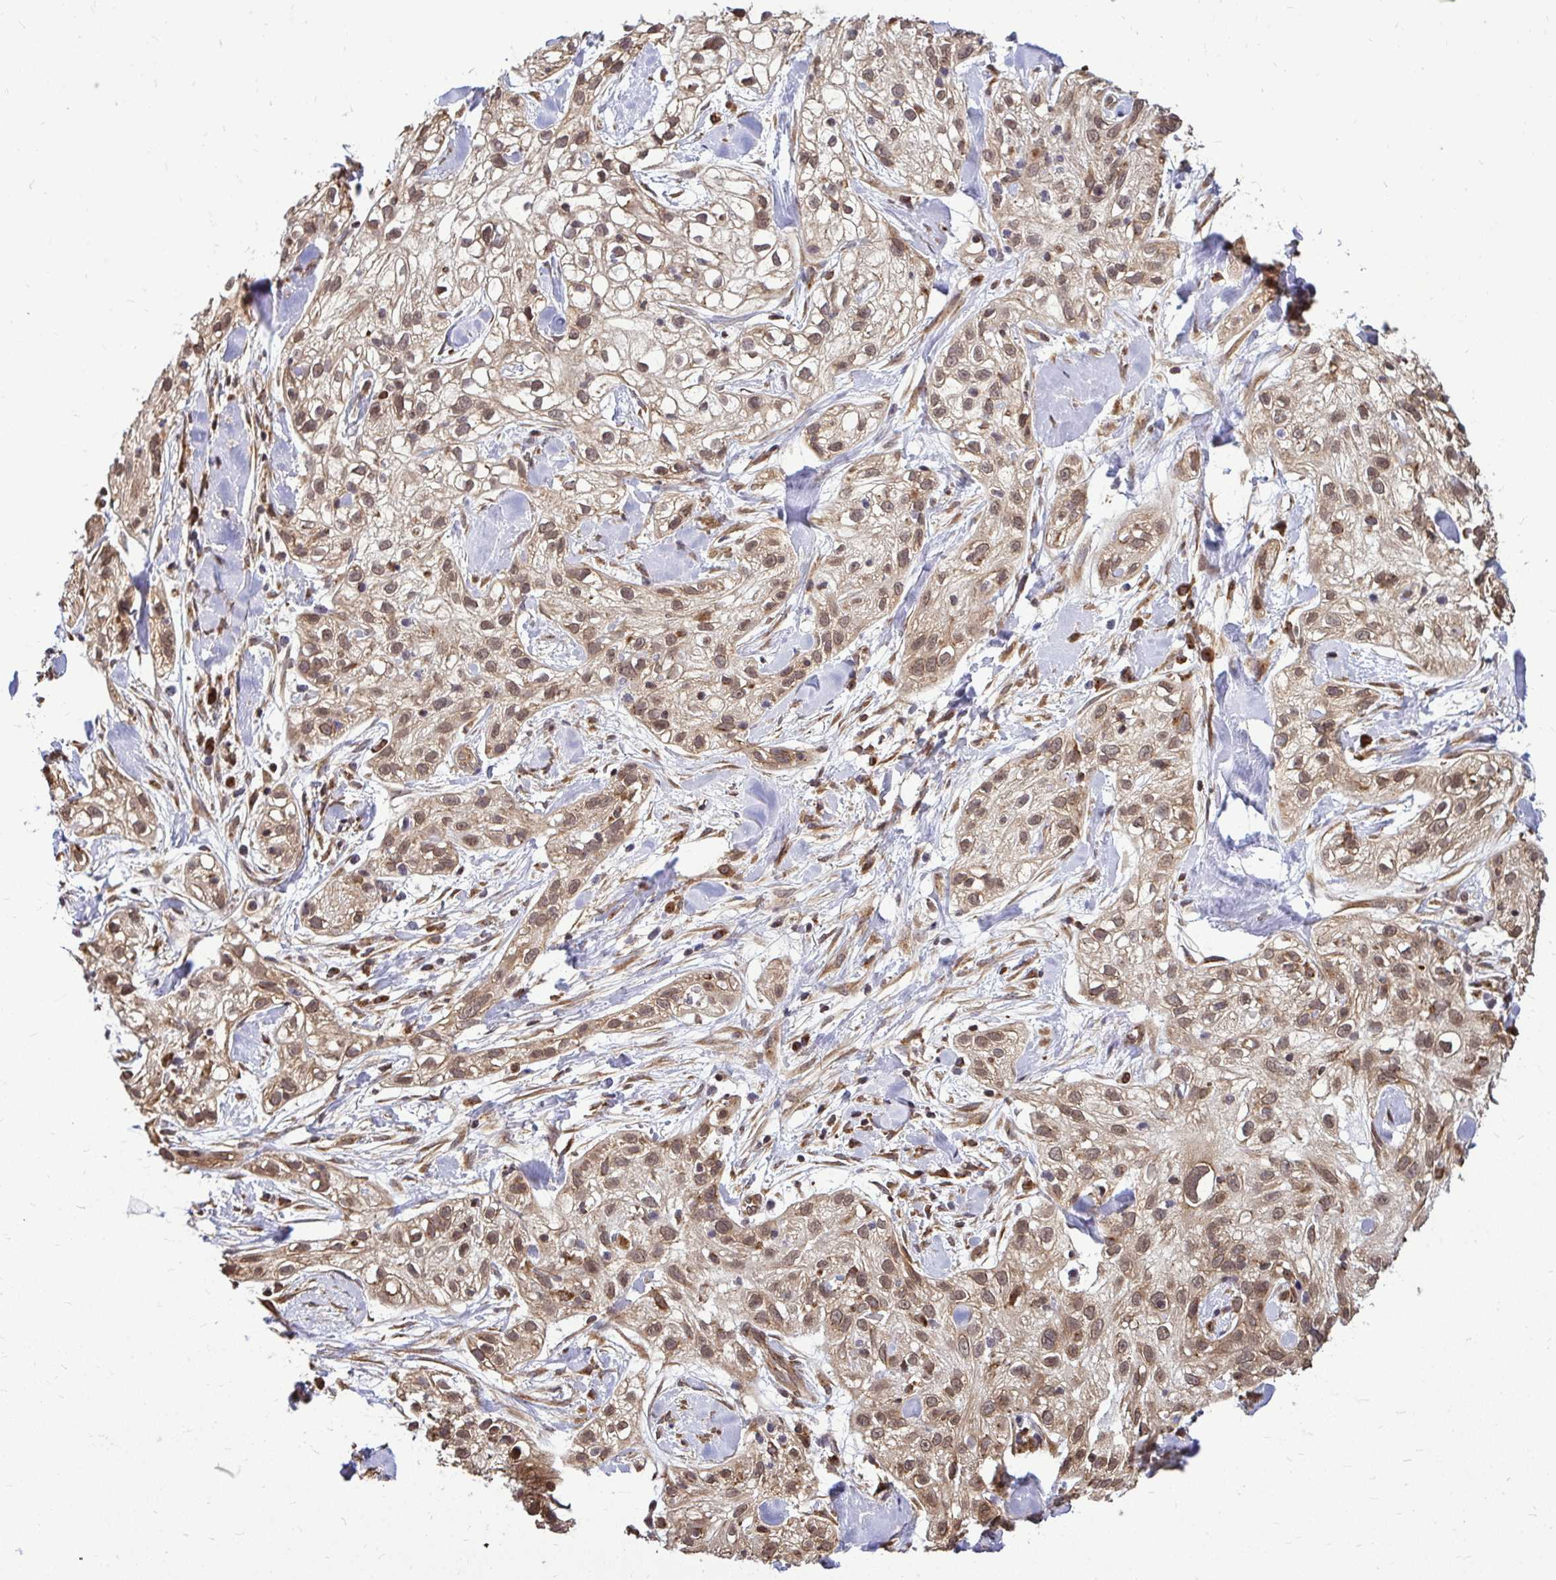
{"staining": {"intensity": "moderate", "quantity": ">75%", "location": "cytoplasmic/membranous,nuclear"}, "tissue": "skin cancer", "cell_type": "Tumor cells", "image_type": "cancer", "snomed": [{"axis": "morphology", "description": "Squamous cell carcinoma, NOS"}, {"axis": "topography", "description": "Skin"}], "caption": "Protein expression analysis of human skin cancer reveals moderate cytoplasmic/membranous and nuclear positivity in about >75% of tumor cells.", "gene": "FMR1", "patient": {"sex": "male", "age": 82}}